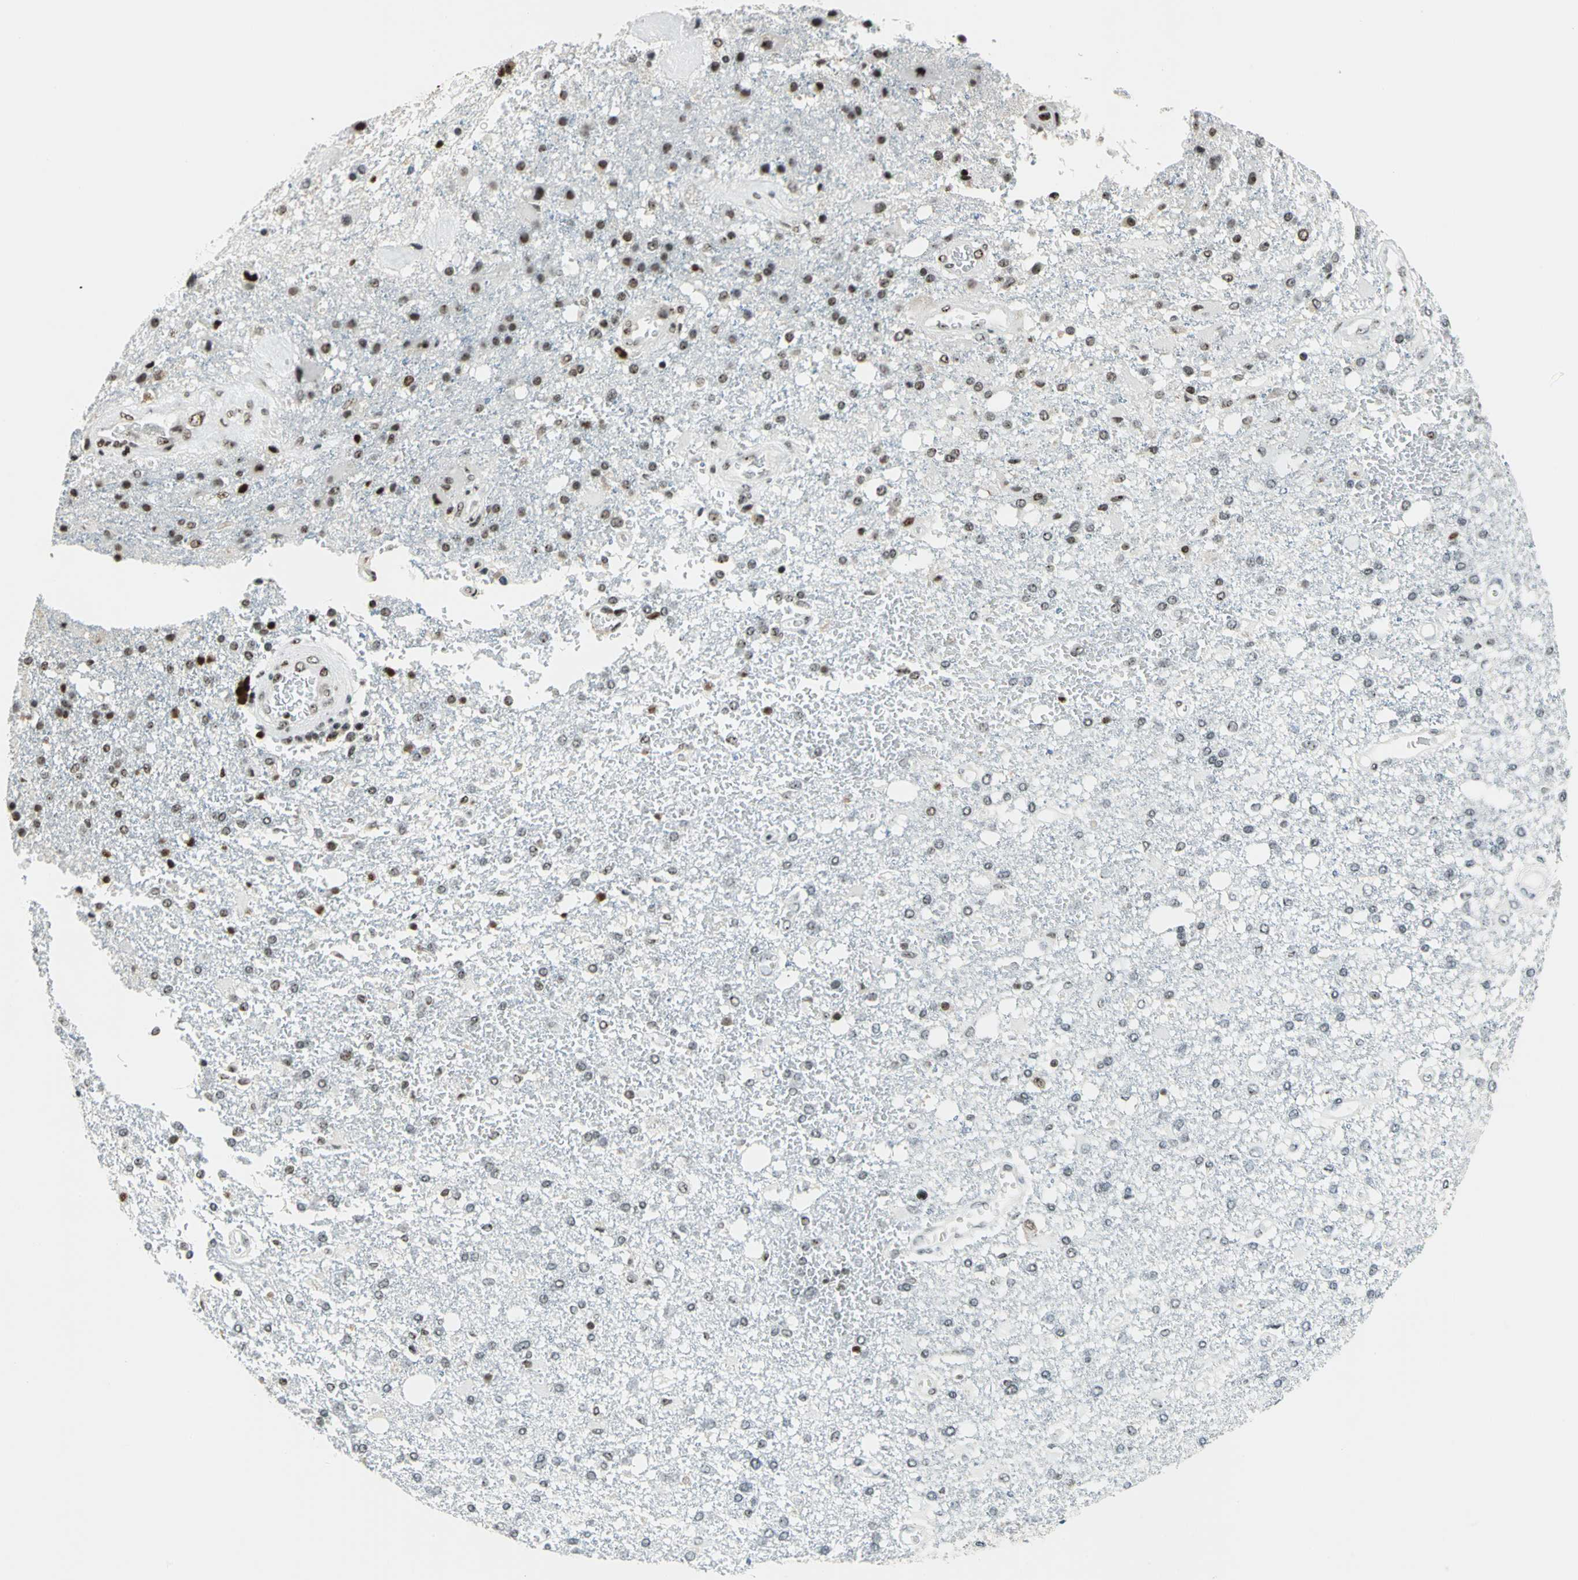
{"staining": {"intensity": "weak", "quantity": "<25%", "location": "nuclear"}, "tissue": "glioma", "cell_type": "Tumor cells", "image_type": "cancer", "snomed": [{"axis": "morphology", "description": "Glioma, malignant, High grade"}, {"axis": "topography", "description": "Cerebral cortex"}], "caption": "Immunohistochemical staining of human glioma exhibits no significant staining in tumor cells. (Stains: DAB immunohistochemistry (IHC) with hematoxylin counter stain, Microscopy: brightfield microscopy at high magnification).", "gene": "UBTF", "patient": {"sex": "male", "age": 79}}